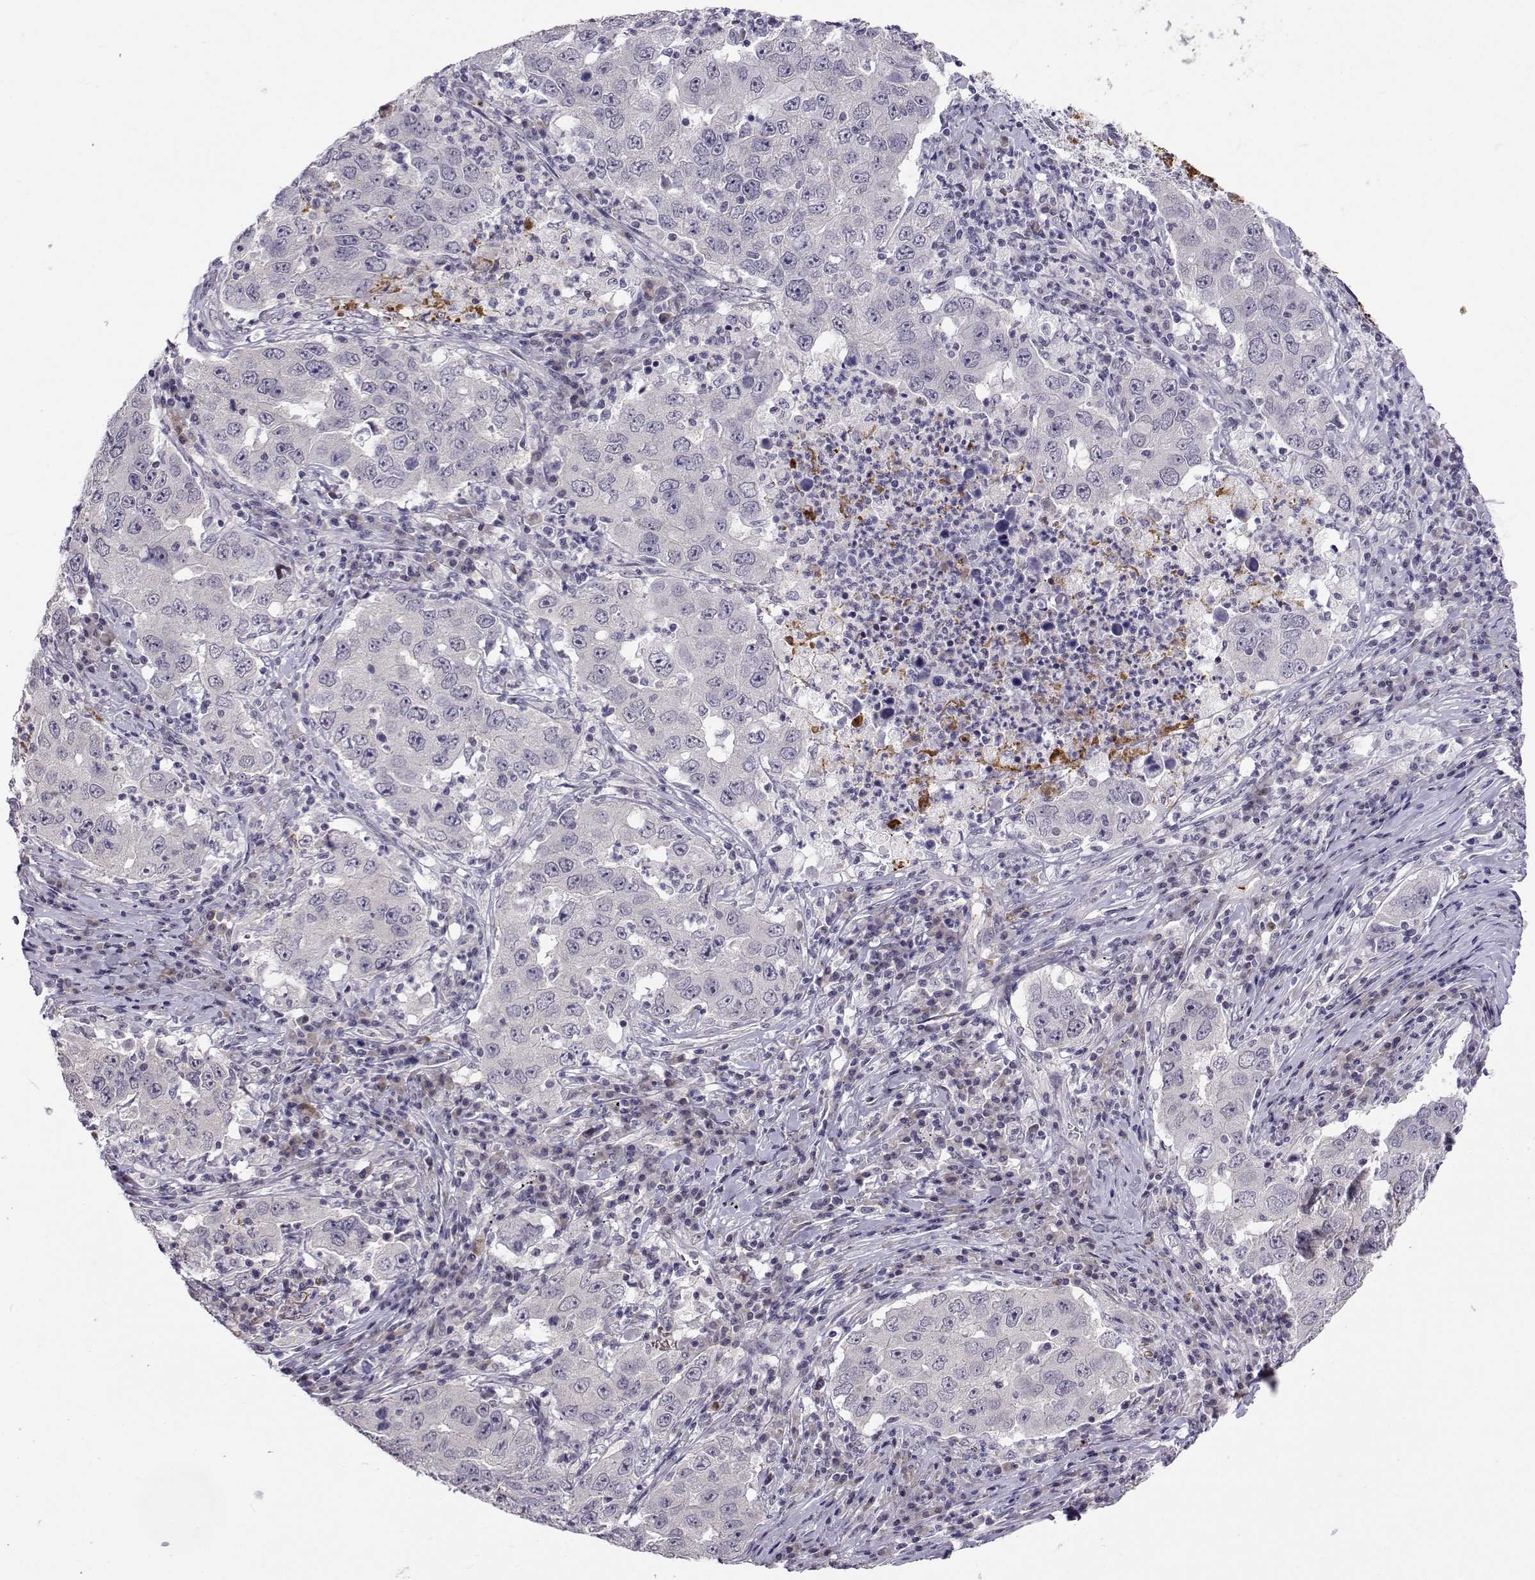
{"staining": {"intensity": "negative", "quantity": "none", "location": "none"}, "tissue": "lung cancer", "cell_type": "Tumor cells", "image_type": "cancer", "snomed": [{"axis": "morphology", "description": "Adenocarcinoma, NOS"}, {"axis": "topography", "description": "Lung"}], "caption": "Image shows no protein staining in tumor cells of lung adenocarcinoma tissue.", "gene": "SLC6A3", "patient": {"sex": "male", "age": 73}}